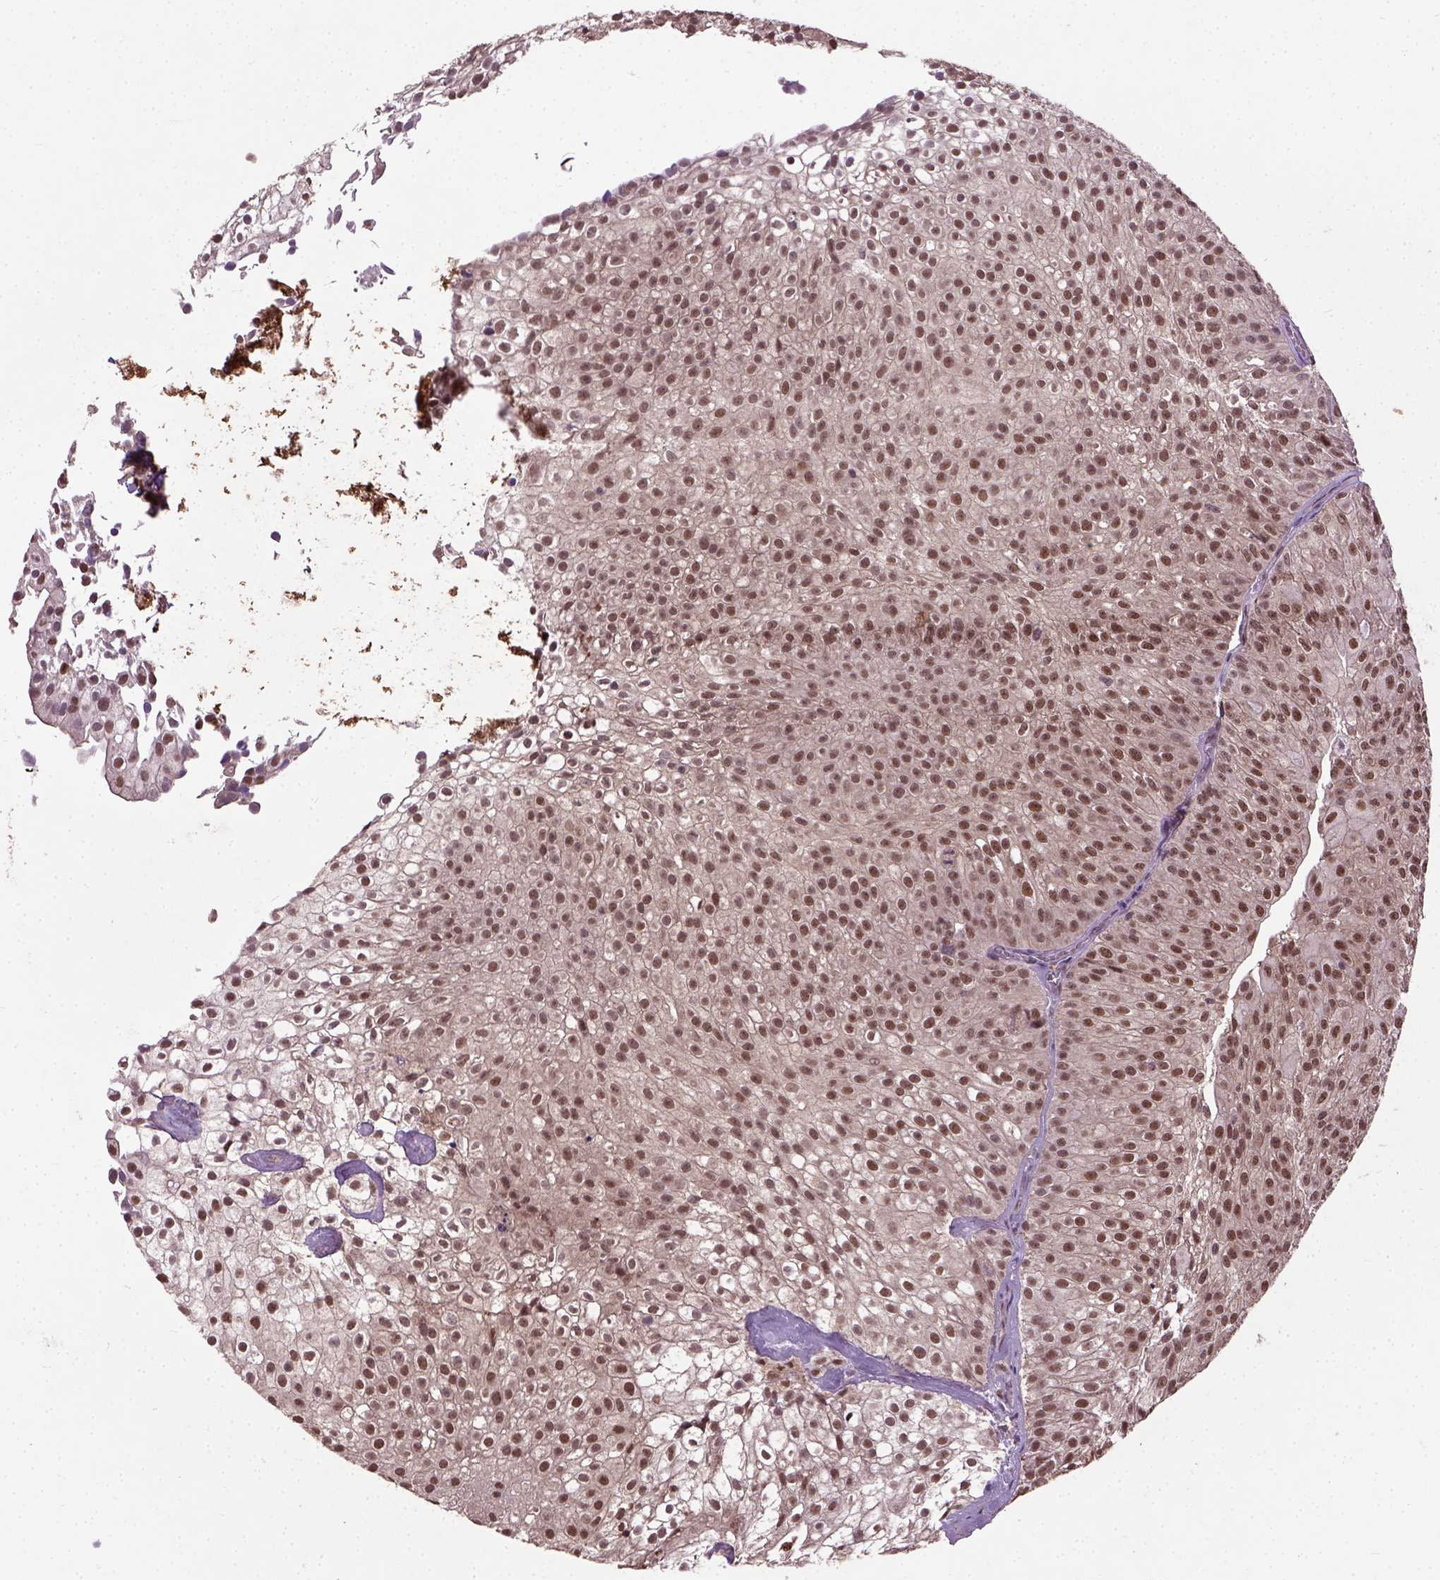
{"staining": {"intensity": "moderate", "quantity": ">75%", "location": "nuclear"}, "tissue": "urothelial cancer", "cell_type": "Tumor cells", "image_type": "cancer", "snomed": [{"axis": "morphology", "description": "Urothelial carcinoma, Low grade"}, {"axis": "topography", "description": "Urinary bladder"}], "caption": "Tumor cells display medium levels of moderate nuclear expression in about >75% of cells in human urothelial cancer.", "gene": "UBA3", "patient": {"sex": "male", "age": 70}}